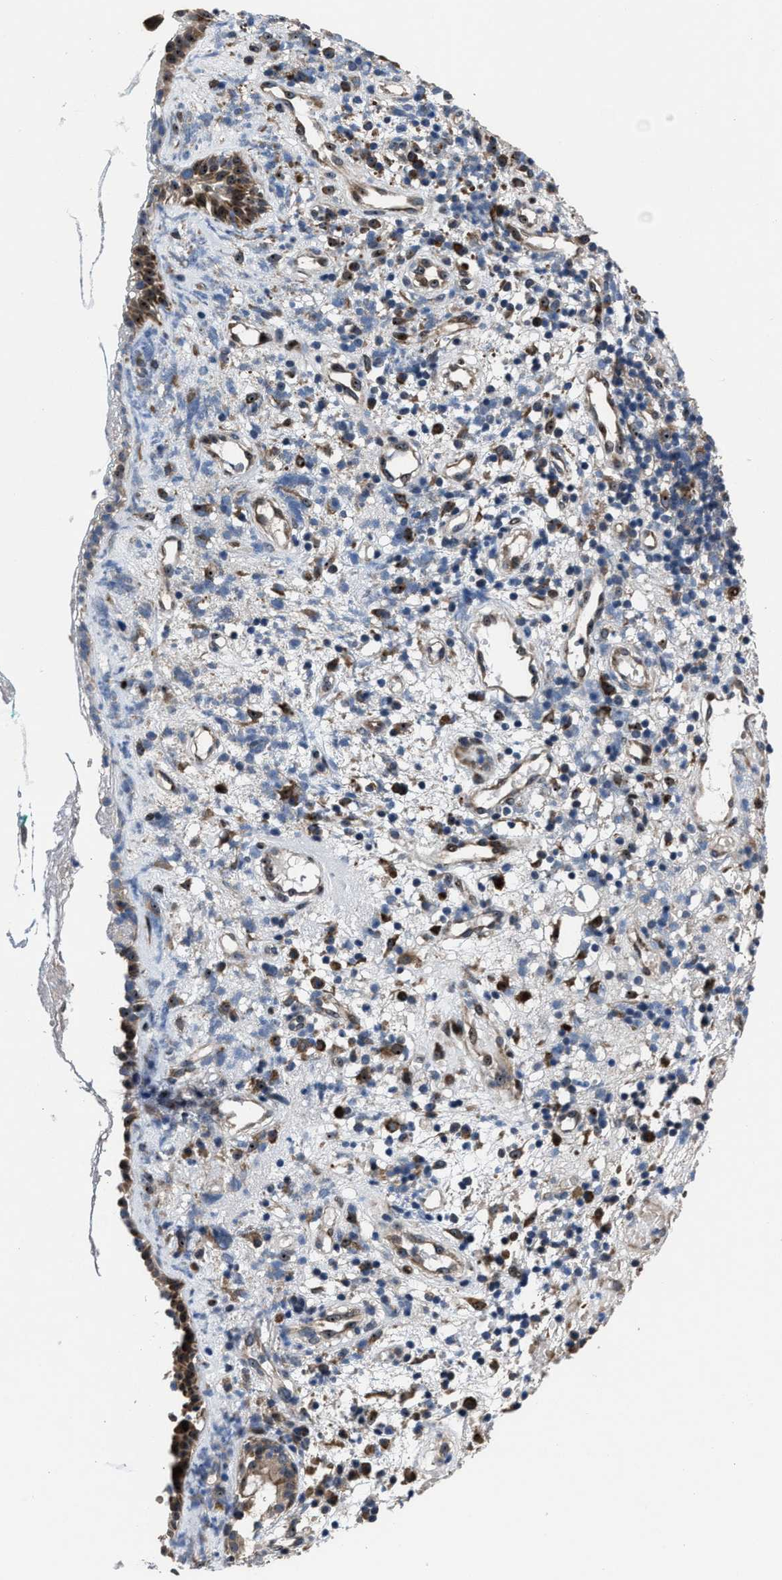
{"staining": {"intensity": "moderate", "quantity": ">75%", "location": "cytoplasmic/membranous"}, "tissue": "nasopharynx", "cell_type": "Respiratory epithelial cells", "image_type": "normal", "snomed": [{"axis": "morphology", "description": "Normal tissue, NOS"}, {"axis": "morphology", "description": "Basal cell carcinoma"}, {"axis": "topography", "description": "Cartilage tissue"}, {"axis": "topography", "description": "Nasopharynx"}, {"axis": "topography", "description": "Oral tissue"}], "caption": "High-power microscopy captured an IHC histopathology image of unremarkable nasopharynx, revealing moderate cytoplasmic/membranous positivity in approximately >75% of respiratory epithelial cells.", "gene": "HAUS6", "patient": {"sex": "female", "age": 77}}